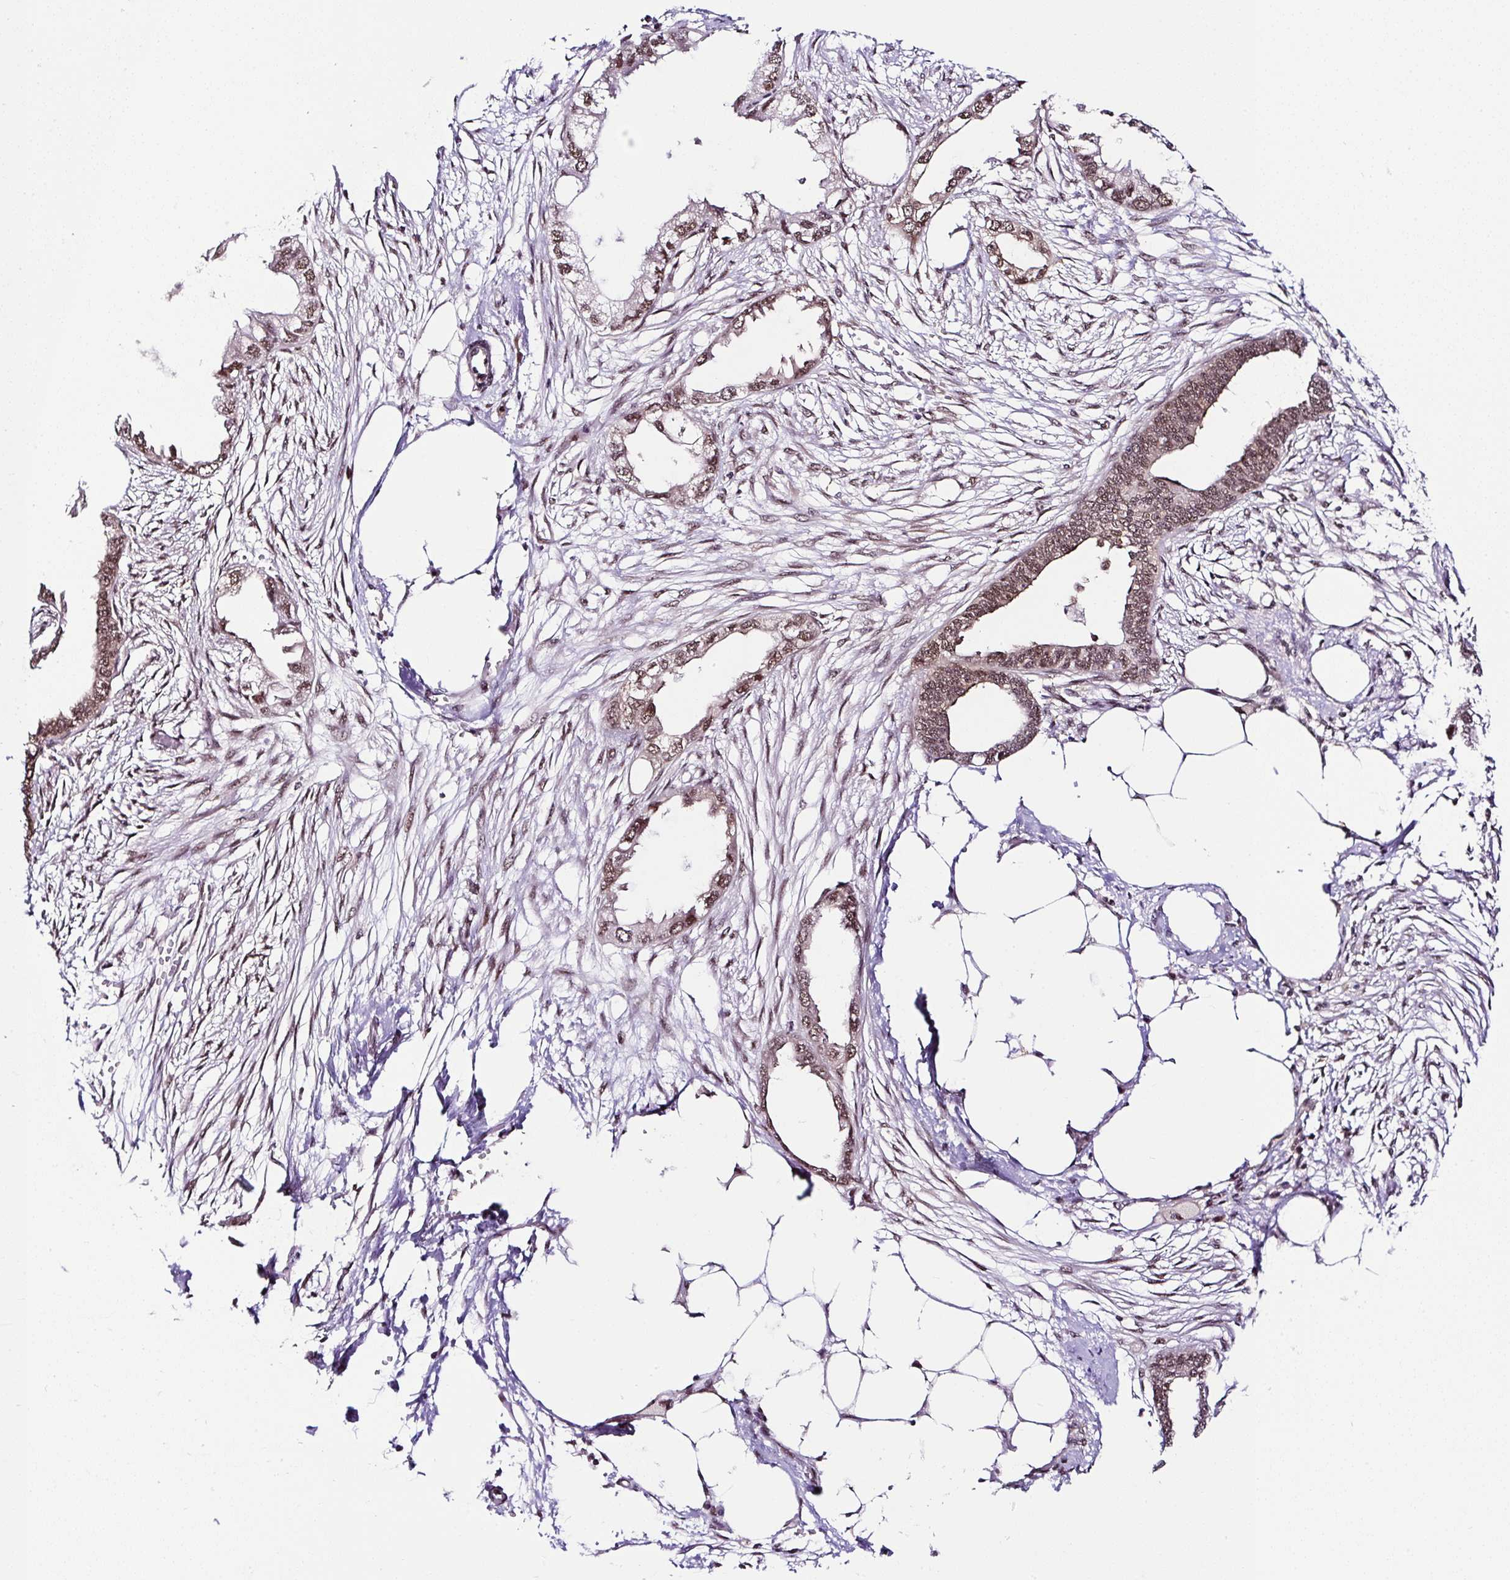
{"staining": {"intensity": "moderate", "quantity": ">75%", "location": "nuclear"}, "tissue": "endometrial cancer", "cell_type": "Tumor cells", "image_type": "cancer", "snomed": [{"axis": "morphology", "description": "Adenocarcinoma, NOS"}, {"axis": "morphology", "description": "Adenocarcinoma, metastatic, NOS"}, {"axis": "topography", "description": "Adipose tissue"}, {"axis": "topography", "description": "Endometrium"}], "caption": "Protein analysis of metastatic adenocarcinoma (endometrial) tissue exhibits moderate nuclear expression in approximately >75% of tumor cells.", "gene": "PIN4", "patient": {"sex": "female", "age": 67}}